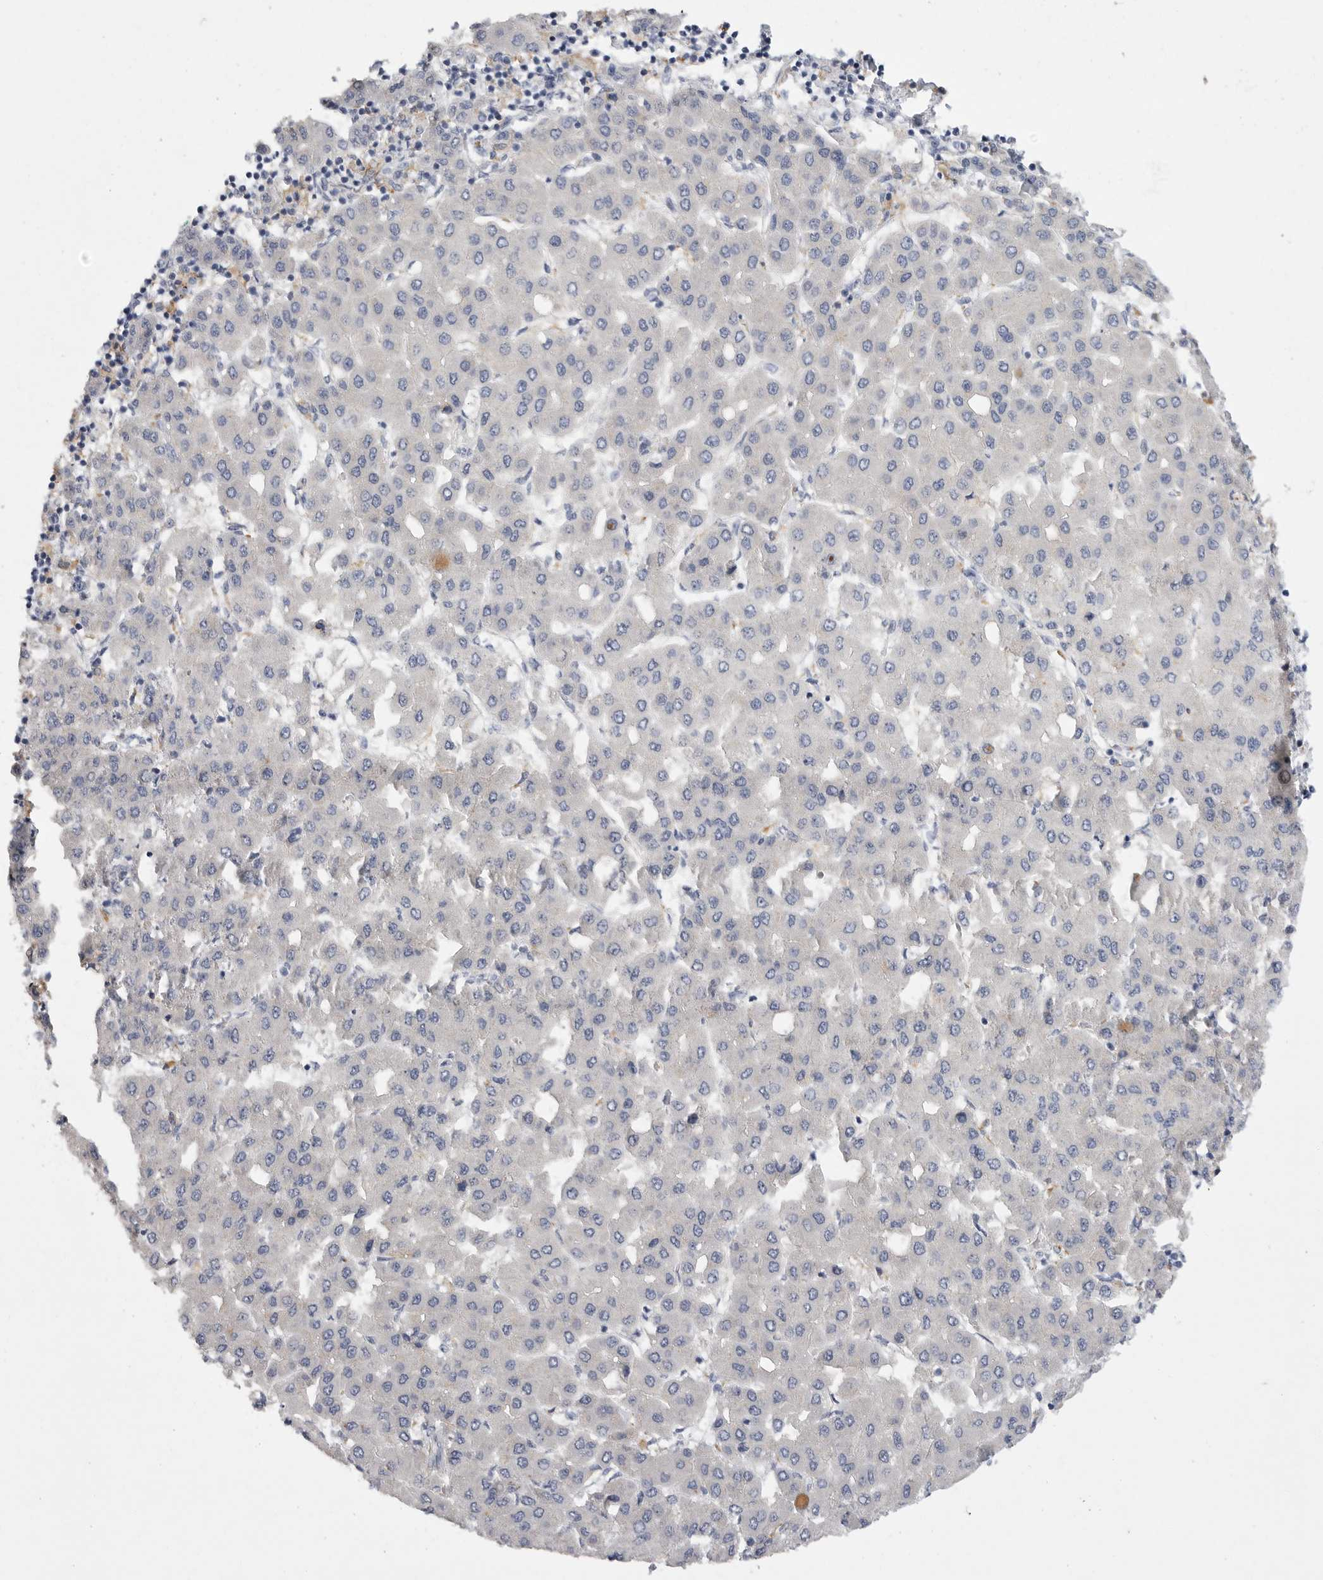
{"staining": {"intensity": "negative", "quantity": "none", "location": "none"}, "tissue": "liver cancer", "cell_type": "Tumor cells", "image_type": "cancer", "snomed": [{"axis": "morphology", "description": "Carcinoma, Hepatocellular, NOS"}, {"axis": "topography", "description": "Liver"}], "caption": "DAB immunohistochemical staining of human liver cancer demonstrates no significant staining in tumor cells. Nuclei are stained in blue.", "gene": "EDEM3", "patient": {"sex": "male", "age": 65}}